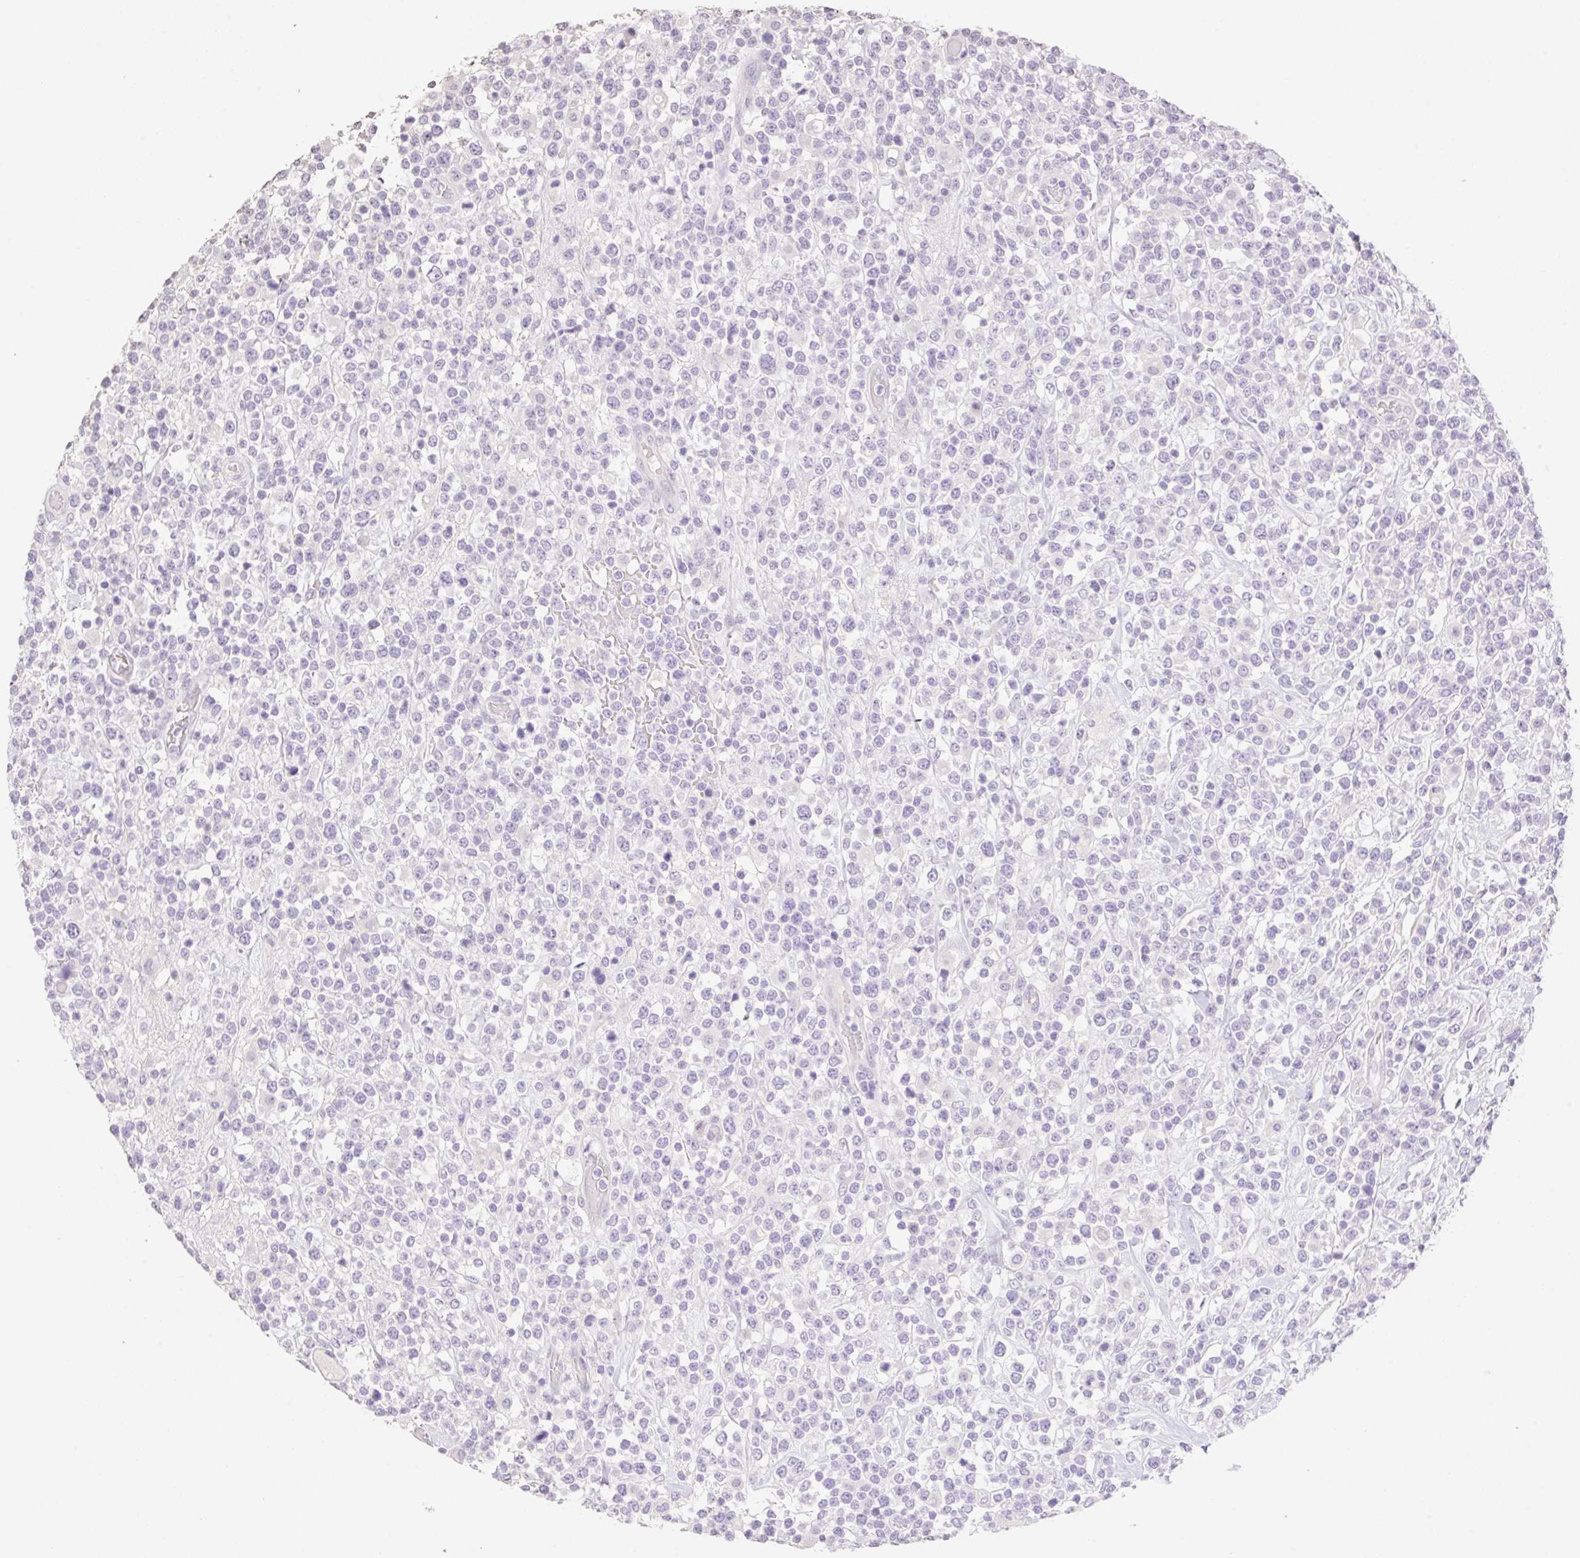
{"staining": {"intensity": "negative", "quantity": "none", "location": "none"}, "tissue": "lymphoma", "cell_type": "Tumor cells", "image_type": "cancer", "snomed": [{"axis": "morphology", "description": "Malignant lymphoma, non-Hodgkin's type, High grade"}, {"axis": "topography", "description": "Colon"}], "caption": "DAB immunohistochemical staining of lymphoma displays no significant positivity in tumor cells. (Immunohistochemistry, brightfield microscopy, high magnification).", "gene": "HCRTR2", "patient": {"sex": "female", "age": 53}}